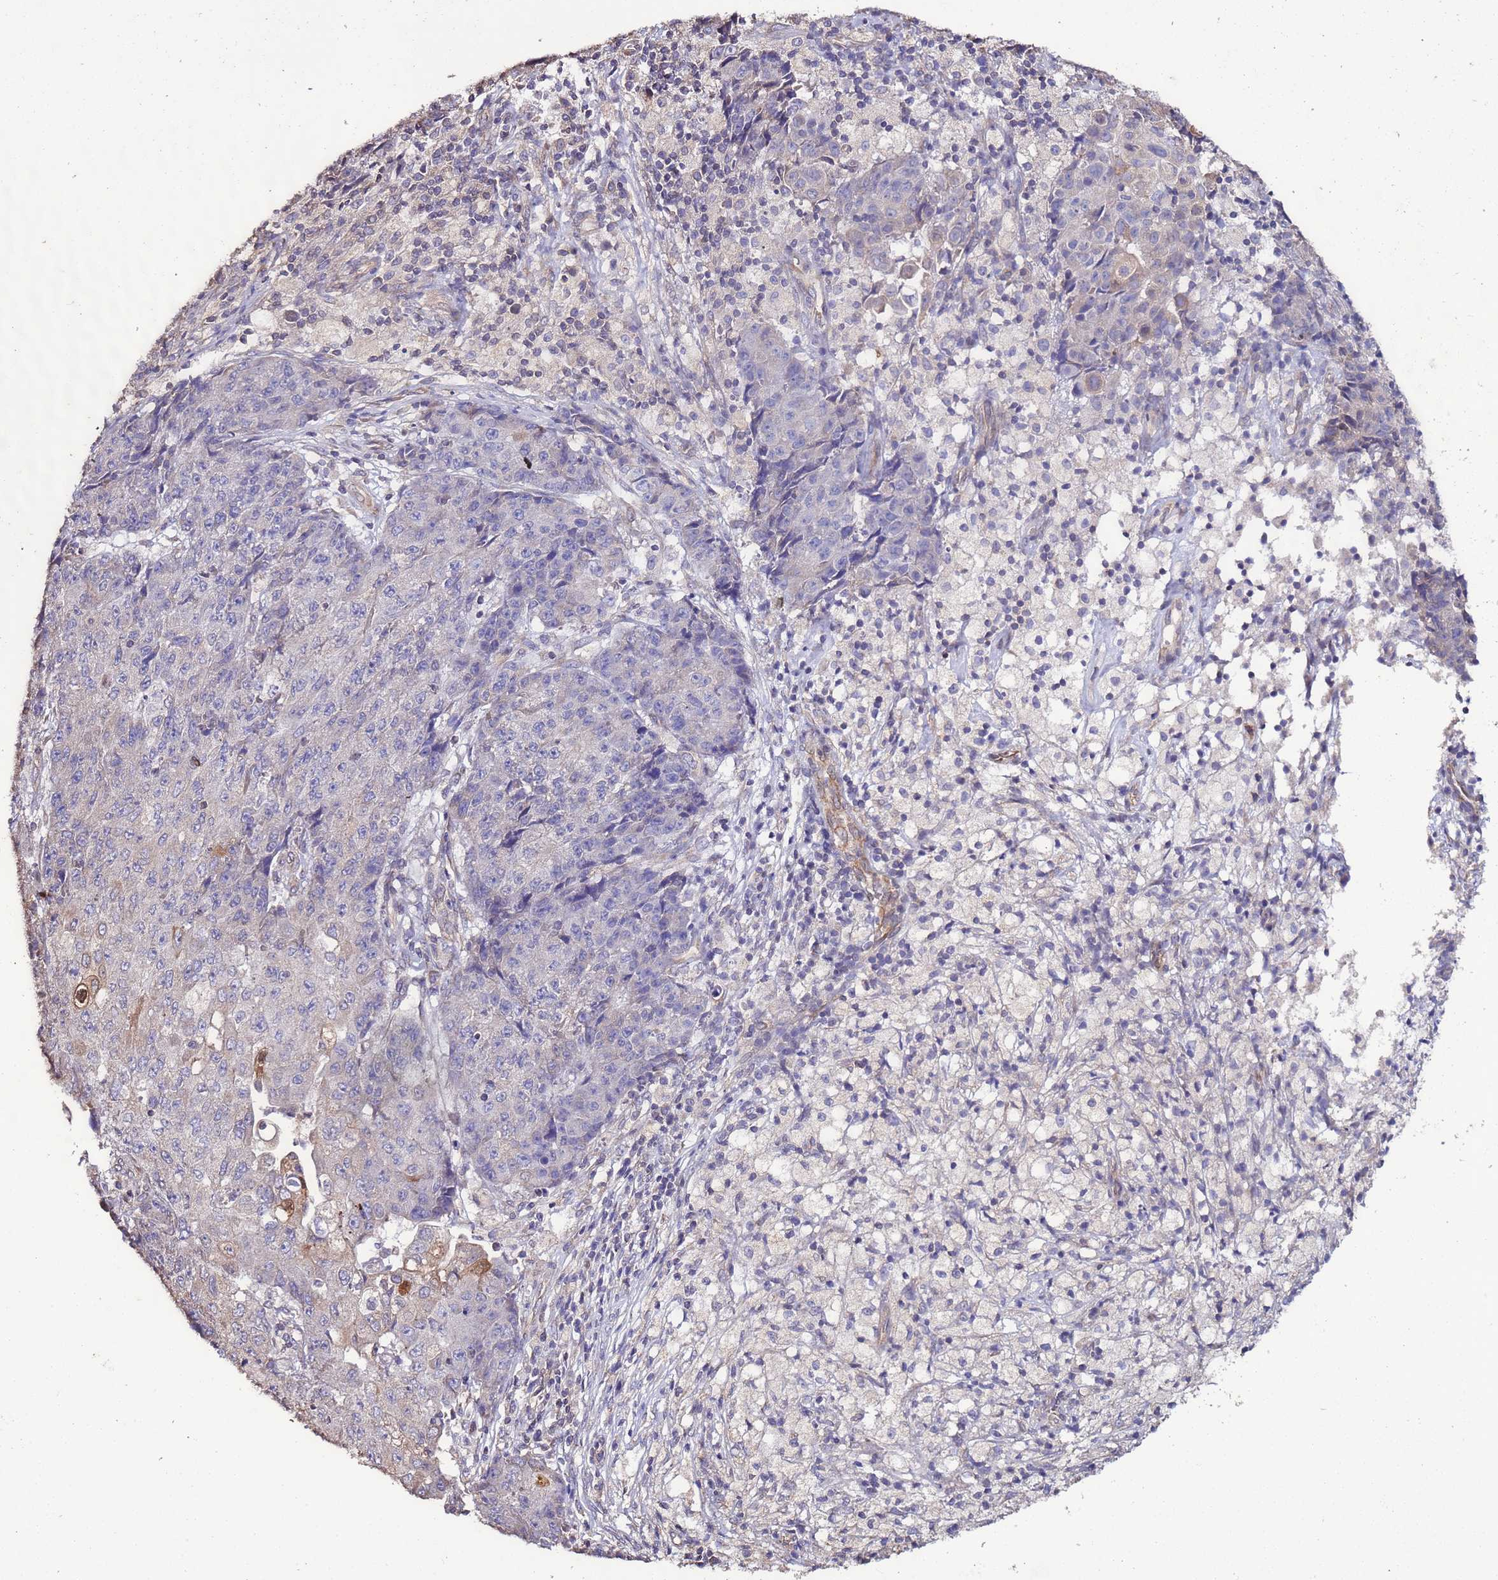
{"staining": {"intensity": "weak", "quantity": "<25%", "location": "cytoplasmic/membranous"}, "tissue": "ovarian cancer", "cell_type": "Tumor cells", "image_type": "cancer", "snomed": [{"axis": "morphology", "description": "Carcinoma, endometroid"}, {"axis": "topography", "description": "Ovary"}], "caption": "Endometroid carcinoma (ovarian) was stained to show a protein in brown. There is no significant staining in tumor cells.", "gene": "SLC41A3", "patient": {"sex": "female", "age": 42}}